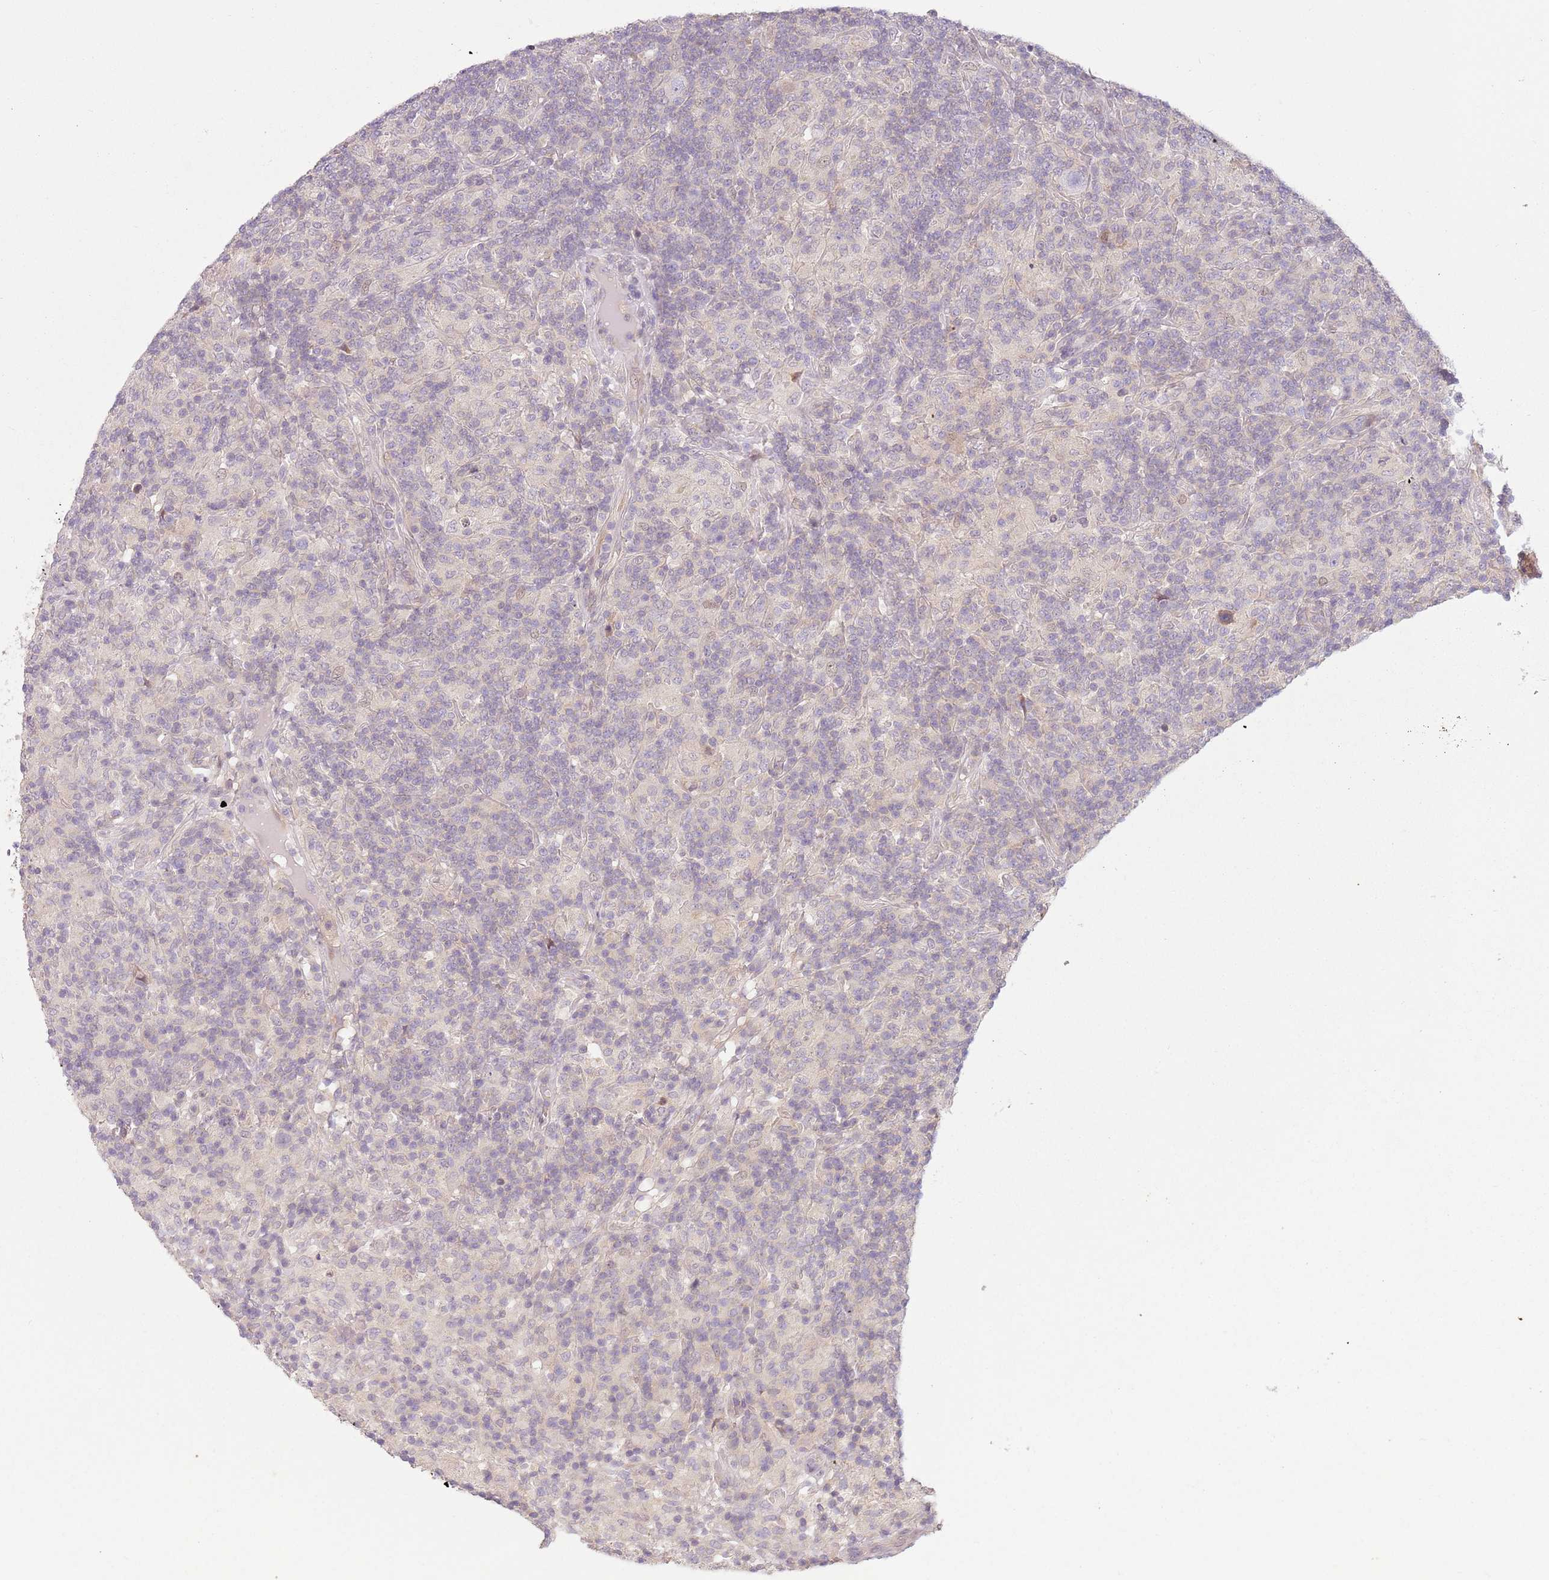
{"staining": {"intensity": "negative", "quantity": "none", "location": "none"}, "tissue": "lymphoma", "cell_type": "Tumor cells", "image_type": "cancer", "snomed": [{"axis": "morphology", "description": "Hodgkin's disease, NOS"}, {"axis": "topography", "description": "Lymph node"}], "caption": "An immunohistochemistry histopathology image of lymphoma is shown. There is no staining in tumor cells of lymphoma.", "gene": "DEFB116", "patient": {"sex": "male", "age": 70}}